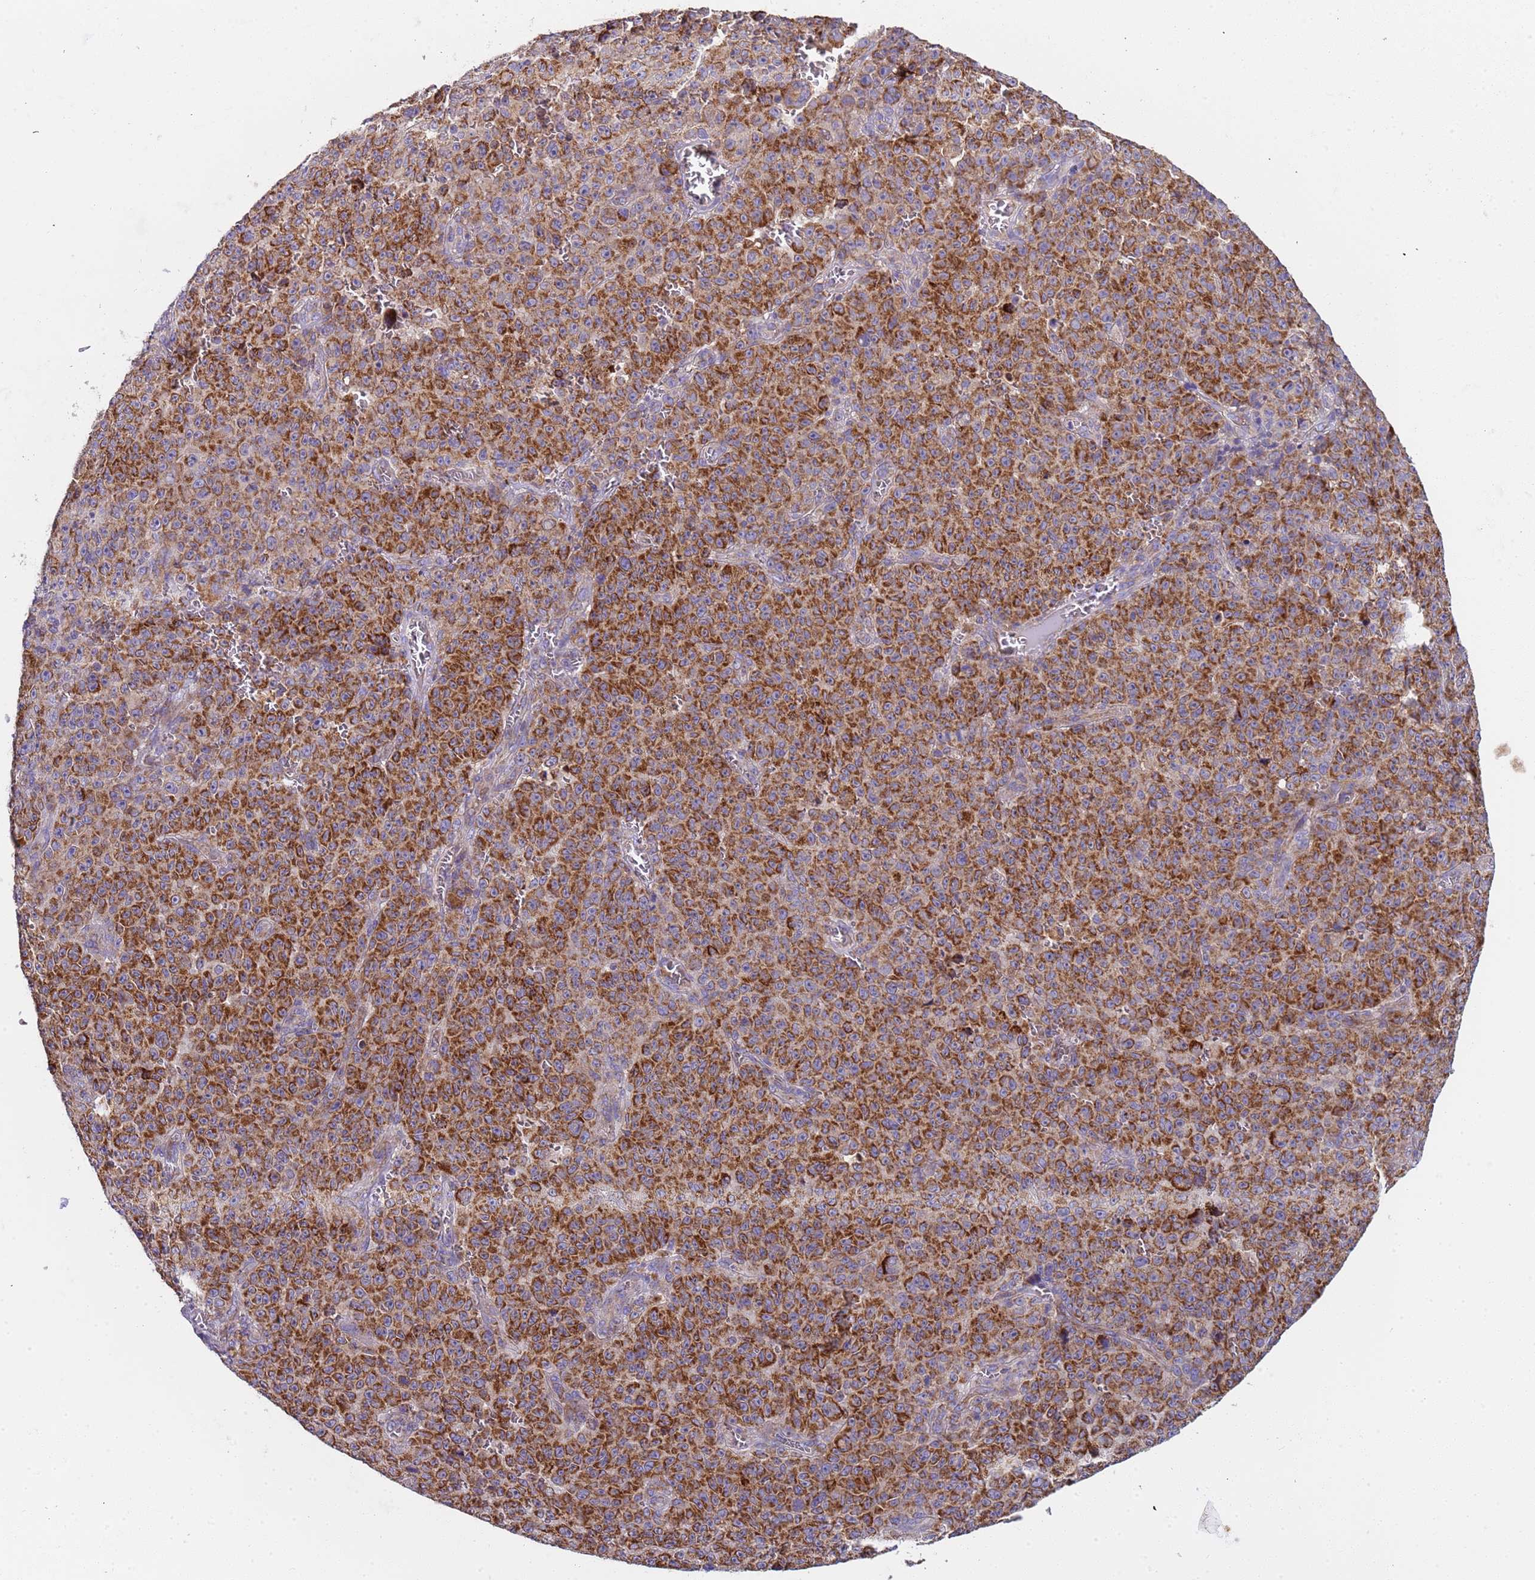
{"staining": {"intensity": "strong", "quantity": ">75%", "location": "cytoplasmic/membranous"}, "tissue": "melanoma", "cell_type": "Tumor cells", "image_type": "cancer", "snomed": [{"axis": "morphology", "description": "Malignant melanoma, NOS"}, {"axis": "topography", "description": "Skin"}], "caption": "Immunohistochemical staining of melanoma exhibits high levels of strong cytoplasmic/membranous protein expression in approximately >75% of tumor cells.", "gene": "TMEM126A", "patient": {"sex": "female", "age": 82}}